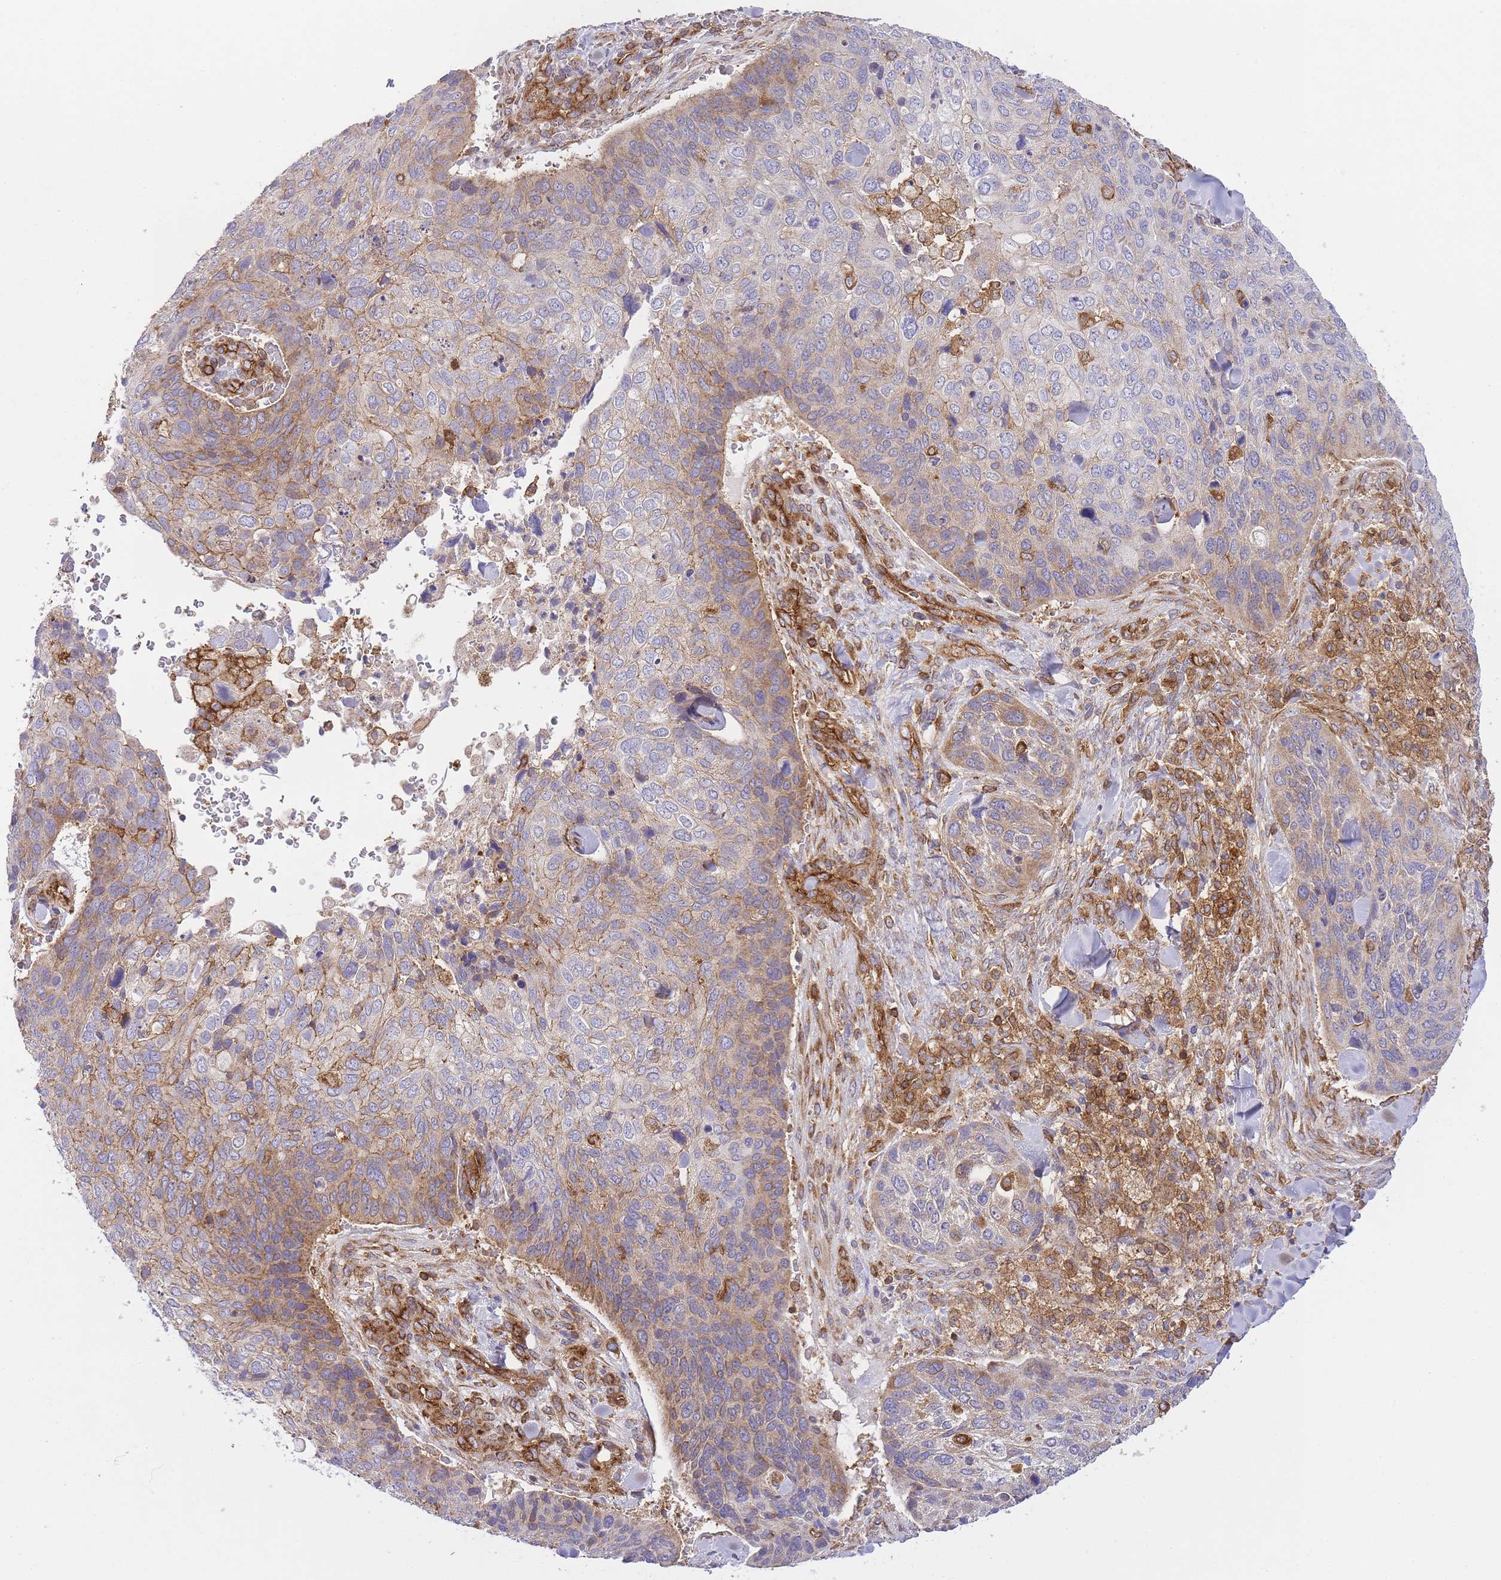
{"staining": {"intensity": "moderate", "quantity": "25%-75%", "location": "cytoplasmic/membranous"}, "tissue": "skin cancer", "cell_type": "Tumor cells", "image_type": "cancer", "snomed": [{"axis": "morphology", "description": "Basal cell carcinoma"}, {"axis": "topography", "description": "Skin"}], "caption": "Tumor cells show moderate cytoplasmic/membranous expression in approximately 25%-75% of cells in basal cell carcinoma (skin).", "gene": "MSN", "patient": {"sex": "female", "age": 74}}